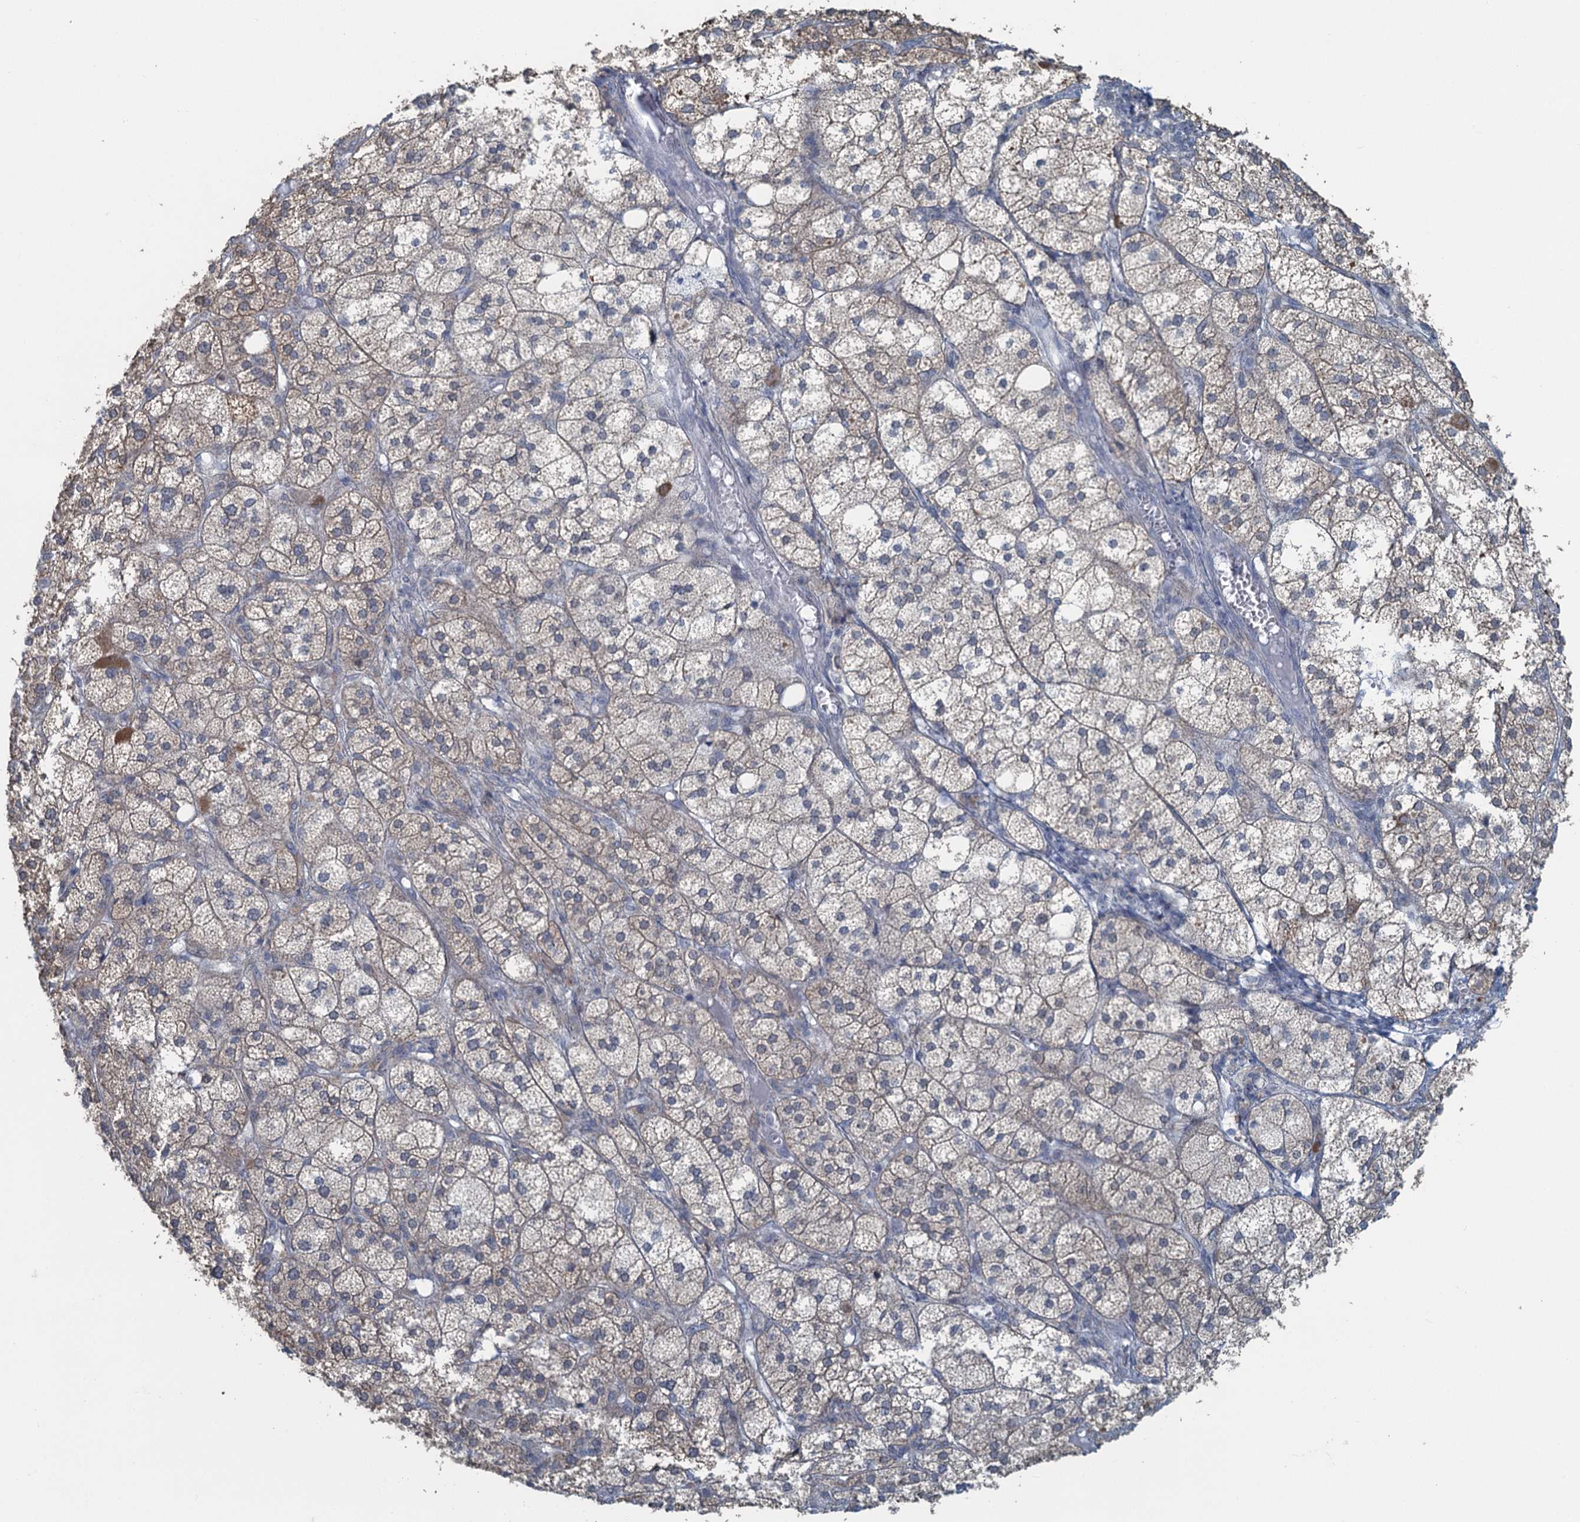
{"staining": {"intensity": "weak", "quantity": "25%-75%", "location": "cytoplasmic/membranous"}, "tissue": "adrenal gland", "cell_type": "Glandular cells", "image_type": "normal", "snomed": [{"axis": "morphology", "description": "Normal tissue, NOS"}, {"axis": "topography", "description": "Adrenal gland"}], "caption": "Immunohistochemistry (IHC) of normal adrenal gland demonstrates low levels of weak cytoplasmic/membranous positivity in about 25%-75% of glandular cells.", "gene": "TEX35", "patient": {"sex": "female", "age": 61}}